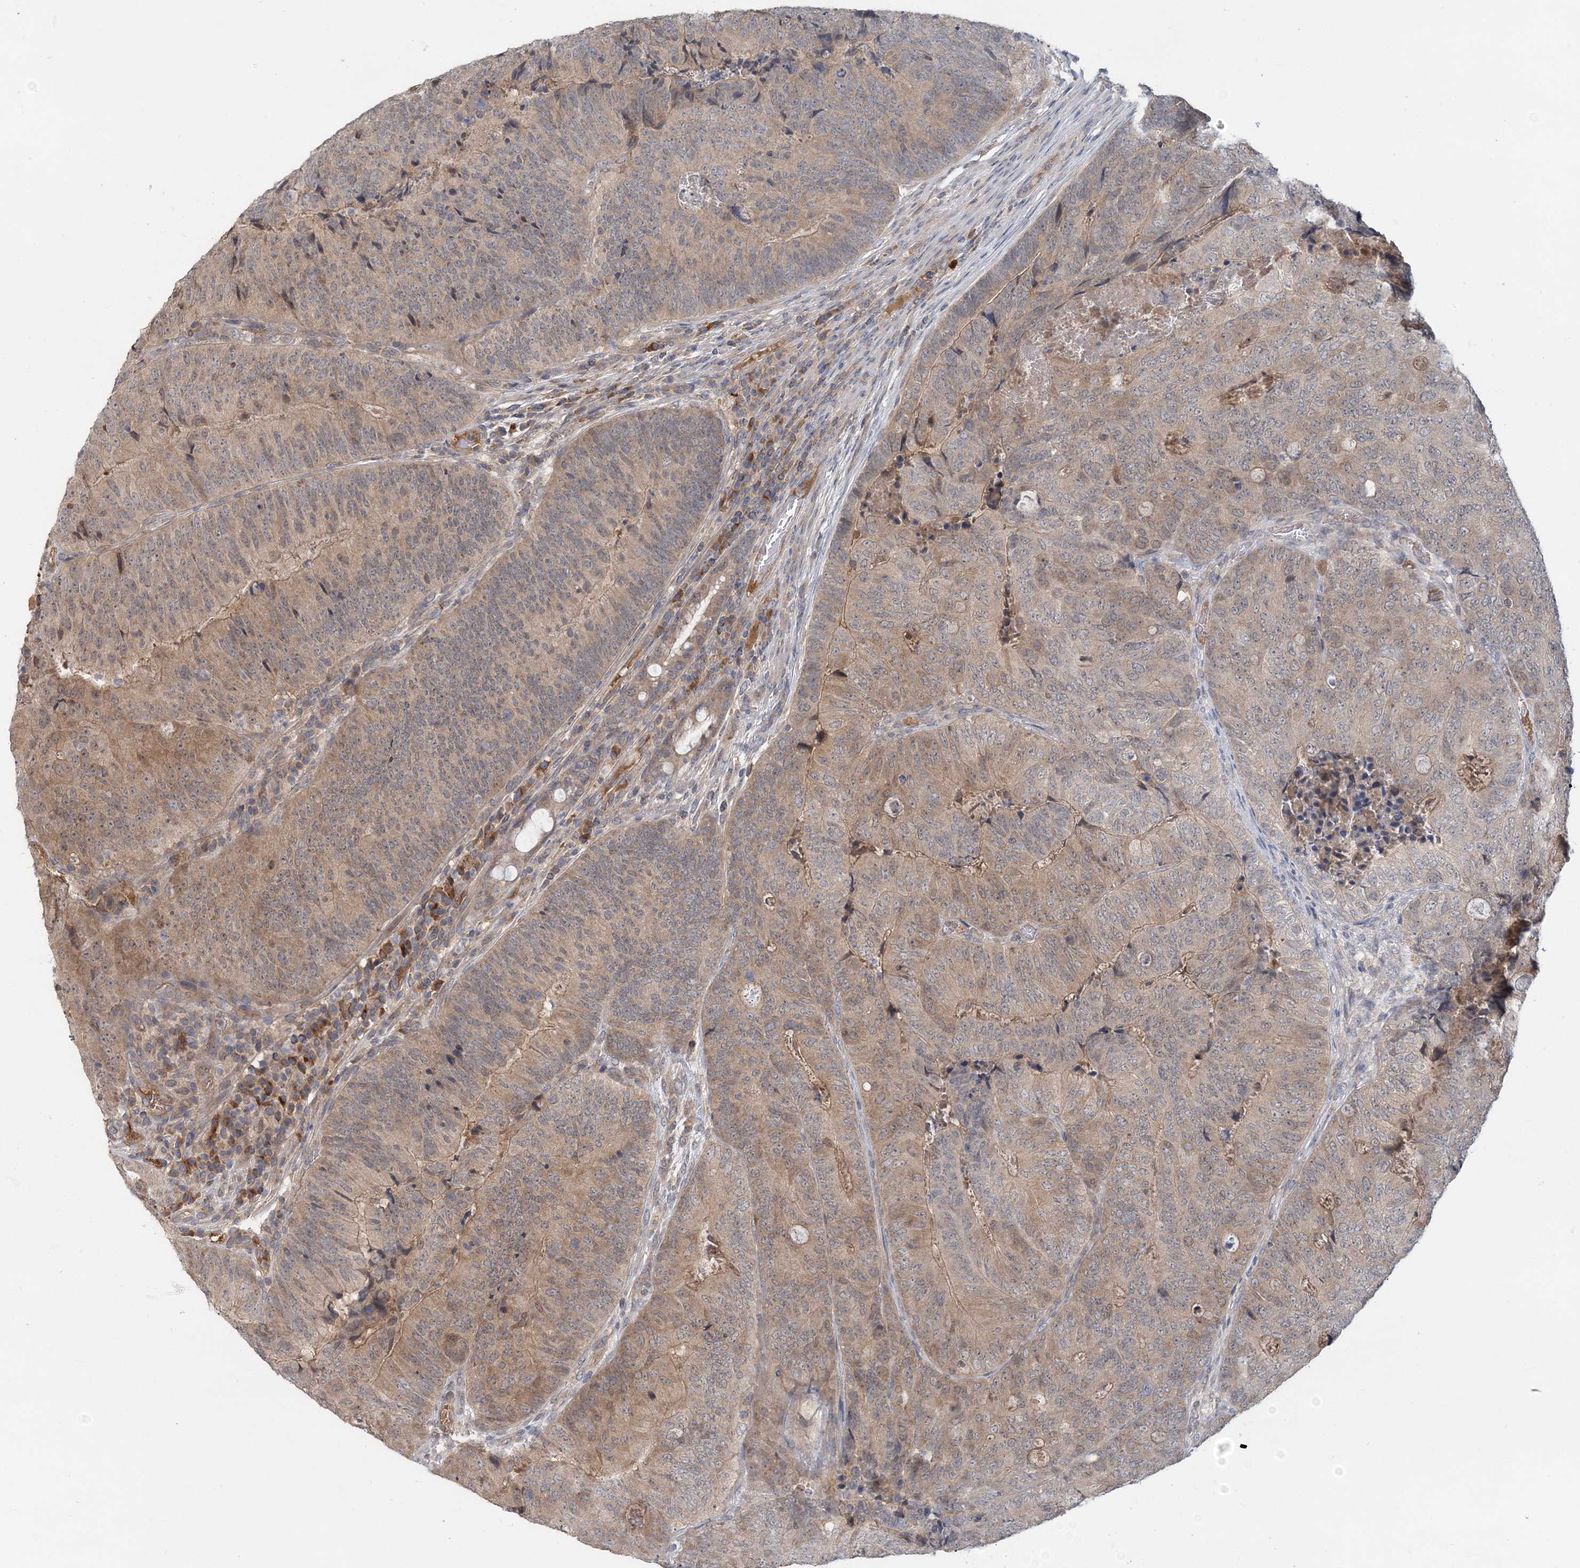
{"staining": {"intensity": "weak", "quantity": "25%-75%", "location": "cytoplasmic/membranous"}, "tissue": "colorectal cancer", "cell_type": "Tumor cells", "image_type": "cancer", "snomed": [{"axis": "morphology", "description": "Adenocarcinoma, NOS"}, {"axis": "topography", "description": "Colon"}], "caption": "Colorectal adenocarcinoma was stained to show a protein in brown. There is low levels of weak cytoplasmic/membranous expression in about 25%-75% of tumor cells. The staining is performed using DAB (3,3'-diaminobenzidine) brown chromogen to label protein expression. The nuclei are counter-stained blue using hematoxylin.", "gene": "RNF25", "patient": {"sex": "female", "age": 67}}